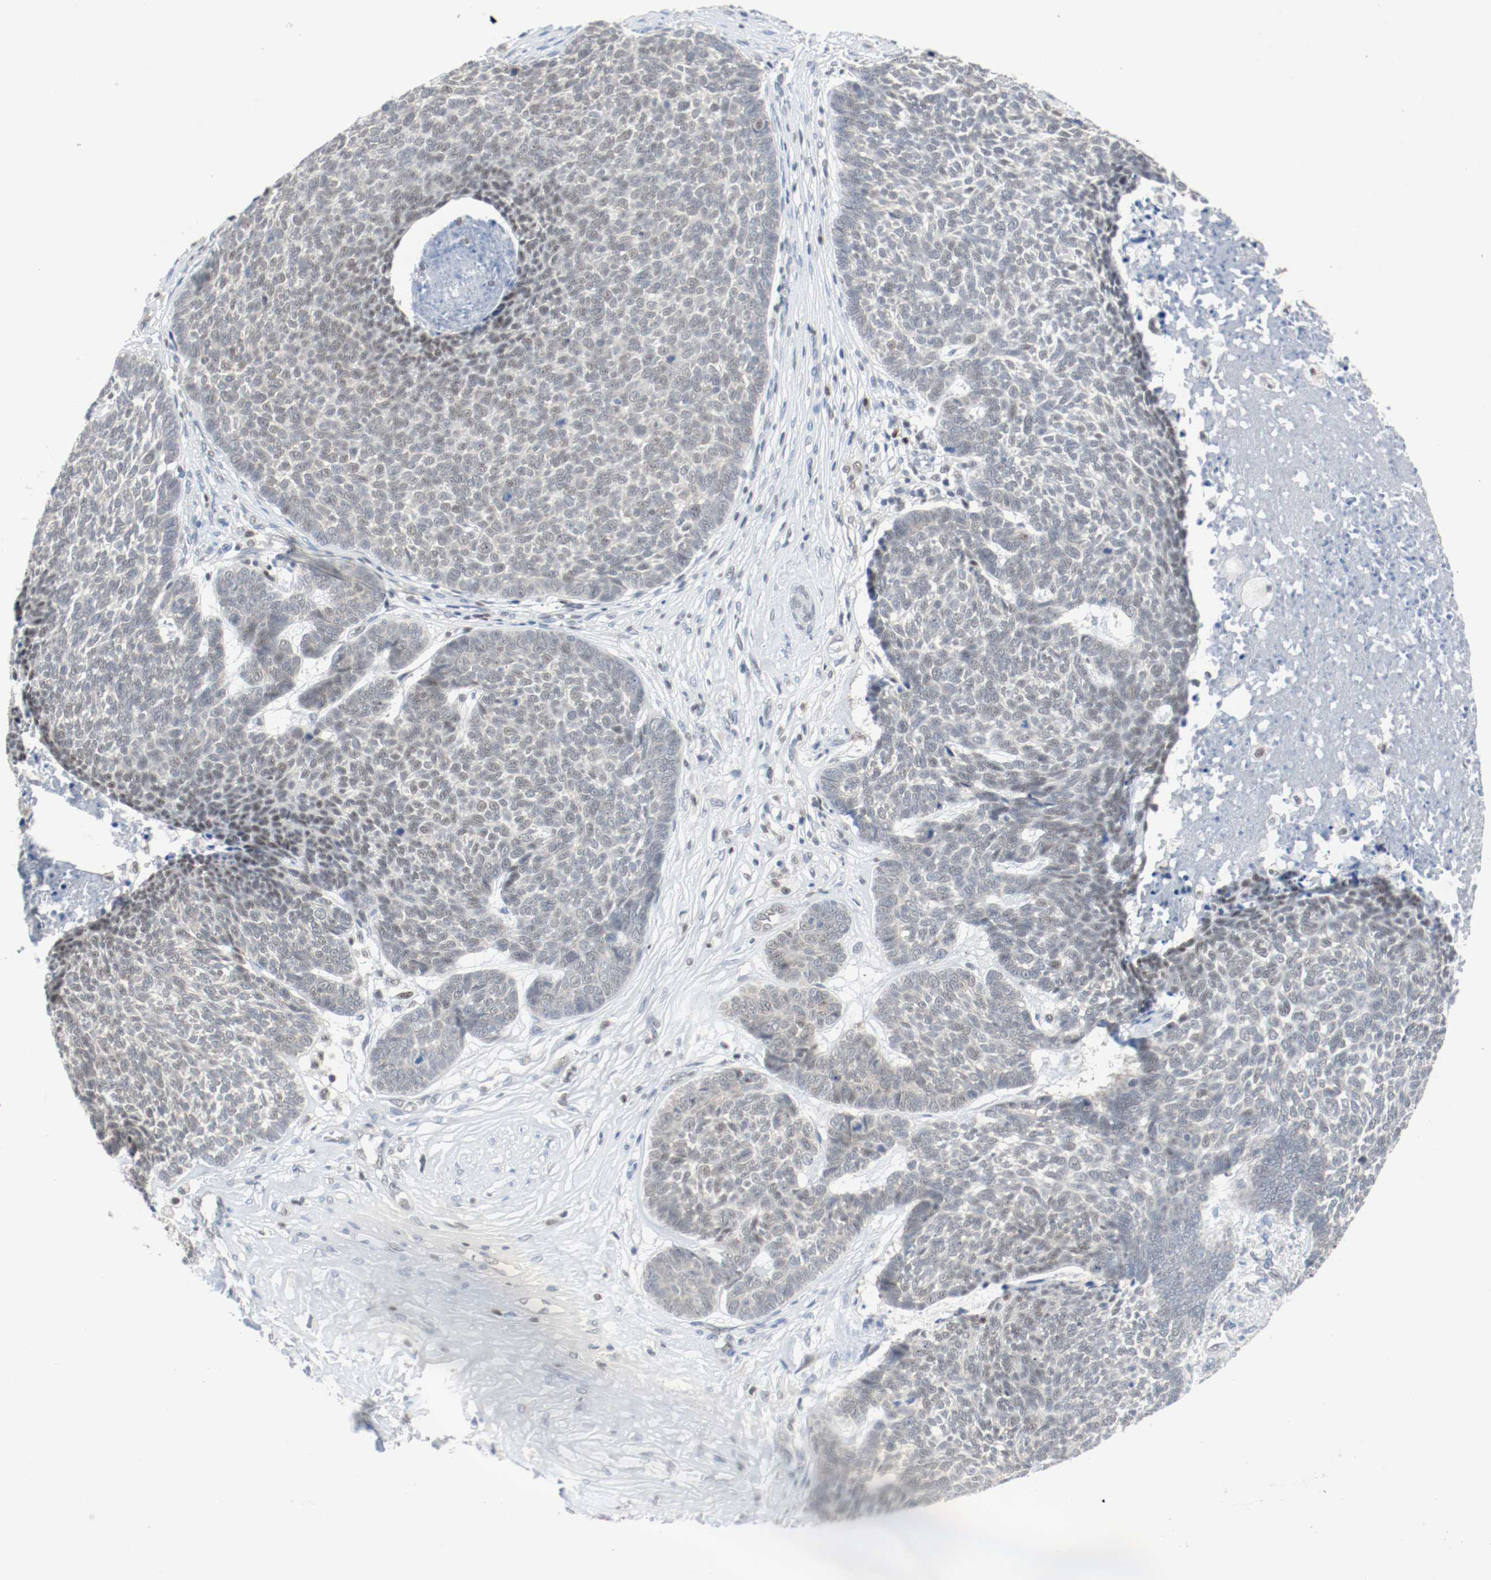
{"staining": {"intensity": "weak", "quantity": "<25%", "location": "nuclear"}, "tissue": "skin cancer", "cell_type": "Tumor cells", "image_type": "cancer", "snomed": [{"axis": "morphology", "description": "Basal cell carcinoma"}, {"axis": "topography", "description": "Skin"}], "caption": "Immunohistochemistry (IHC) of basal cell carcinoma (skin) reveals no positivity in tumor cells. (Brightfield microscopy of DAB (3,3'-diaminobenzidine) IHC at high magnification).", "gene": "ASH1L", "patient": {"sex": "male", "age": 84}}